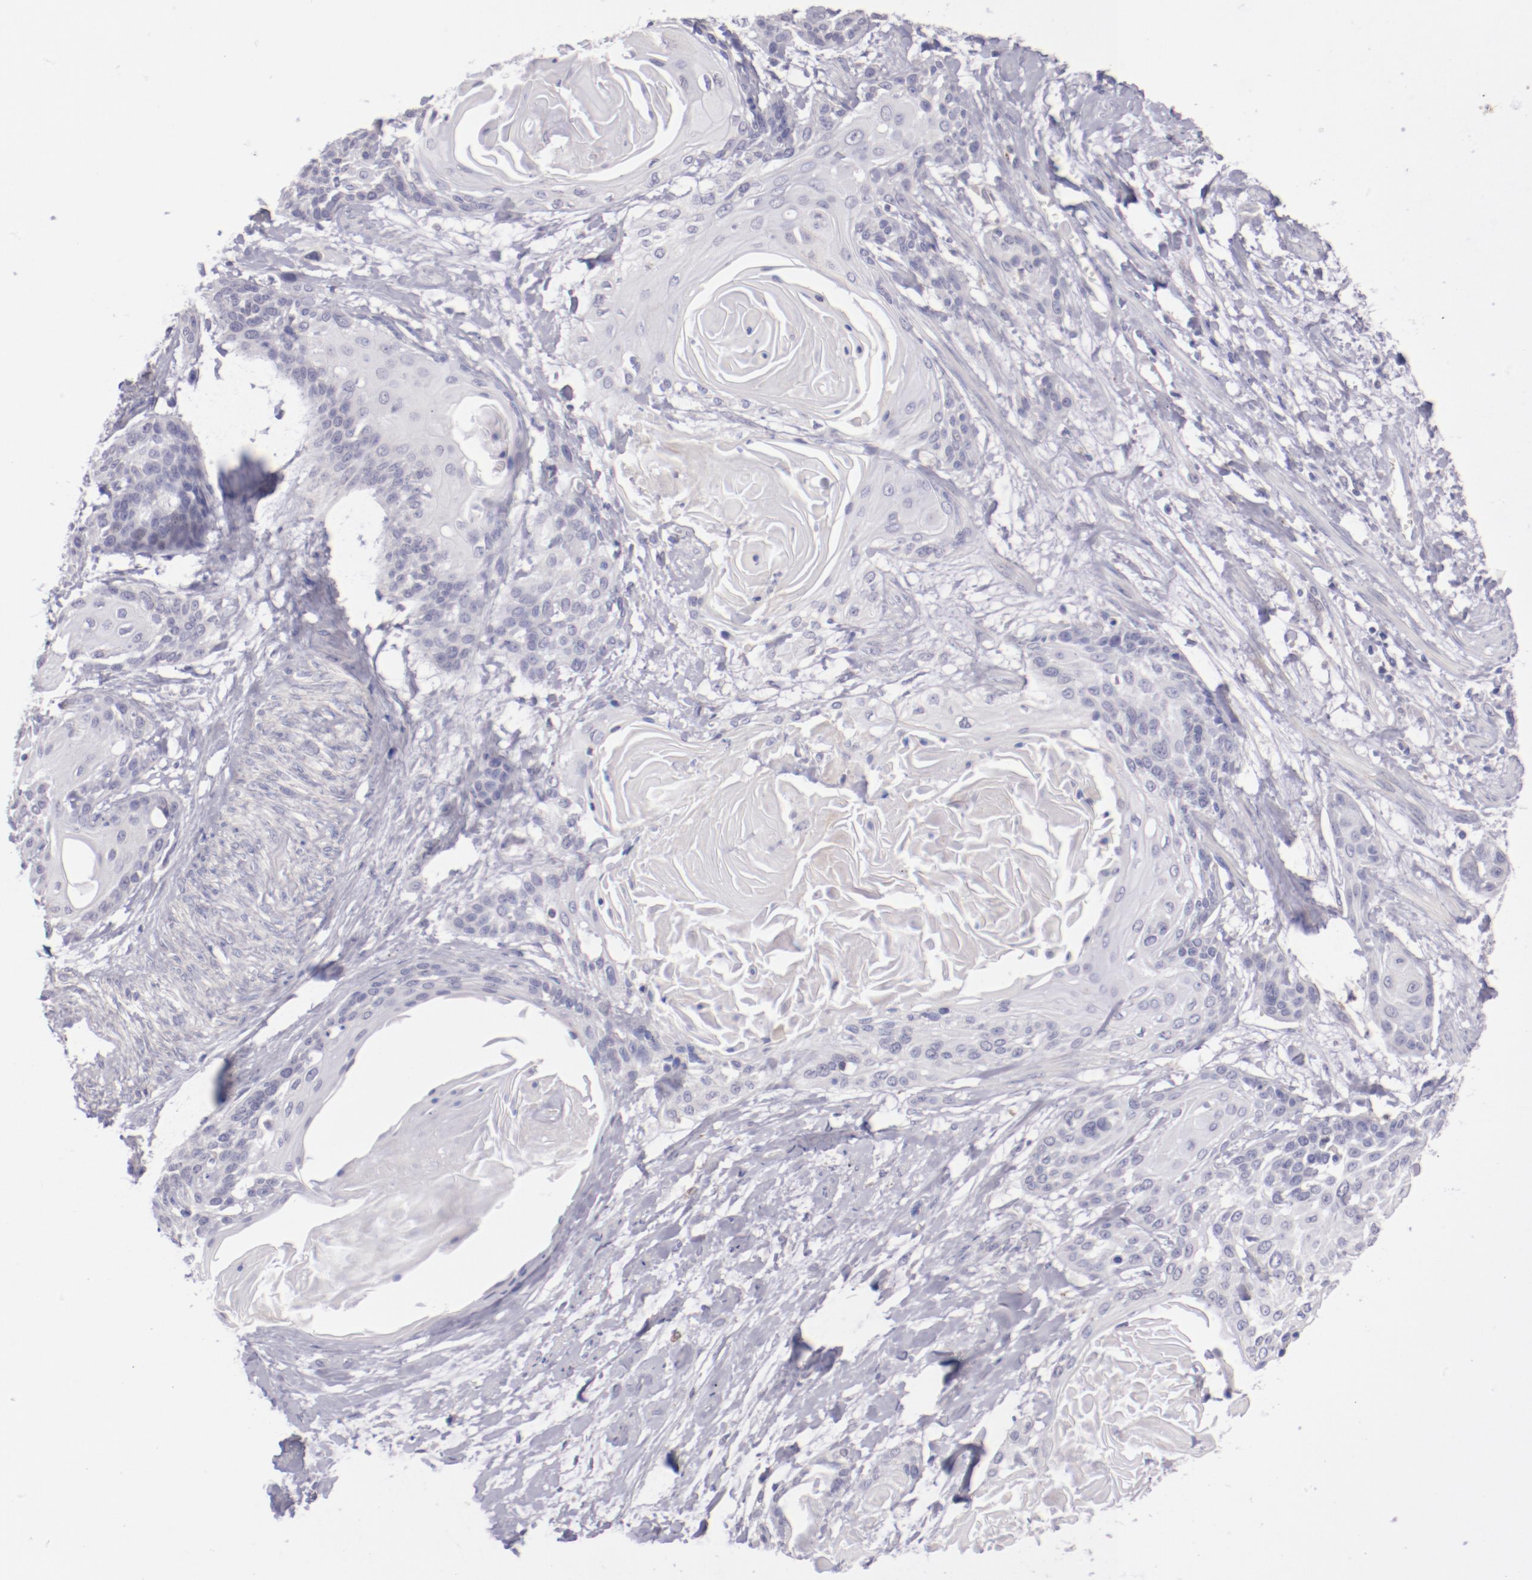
{"staining": {"intensity": "negative", "quantity": "none", "location": "none"}, "tissue": "cervical cancer", "cell_type": "Tumor cells", "image_type": "cancer", "snomed": [{"axis": "morphology", "description": "Squamous cell carcinoma, NOS"}, {"axis": "topography", "description": "Cervix"}], "caption": "Immunohistochemistry (IHC) photomicrograph of neoplastic tissue: cervical squamous cell carcinoma stained with DAB (3,3'-diaminobenzidine) displays no significant protein positivity in tumor cells. Nuclei are stained in blue.", "gene": "TRAF3", "patient": {"sex": "female", "age": 57}}